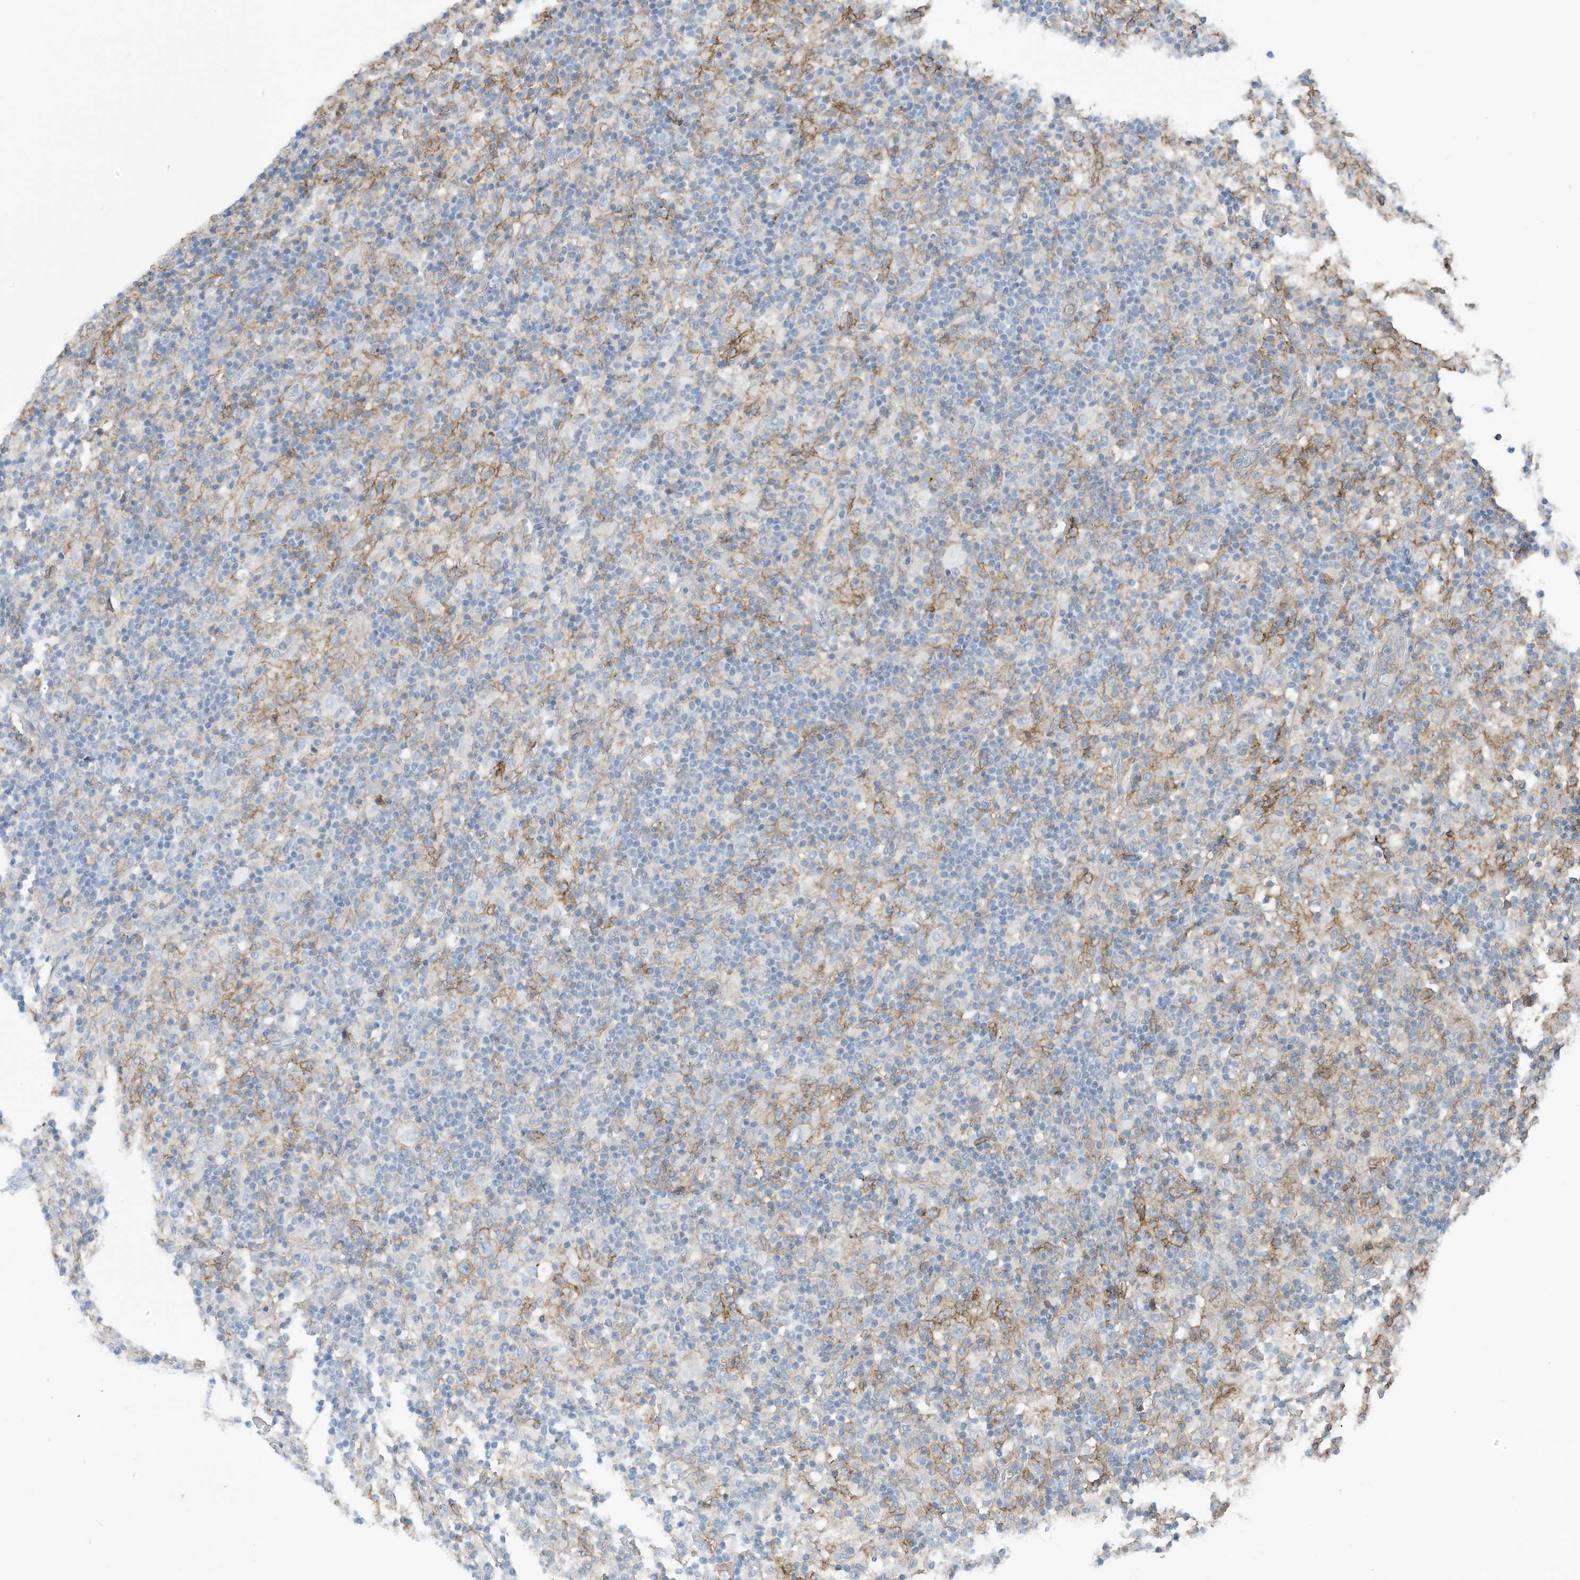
{"staining": {"intensity": "negative", "quantity": "none", "location": "none"}, "tissue": "lymphoma", "cell_type": "Tumor cells", "image_type": "cancer", "snomed": [{"axis": "morphology", "description": "Hodgkin's disease, NOS"}, {"axis": "topography", "description": "Lymph node"}], "caption": "This micrograph is of Hodgkin's disease stained with IHC to label a protein in brown with the nuclei are counter-stained blue. There is no expression in tumor cells.", "gene": "SLC1A5", "patient": {"sex": "male", "age": 70}}